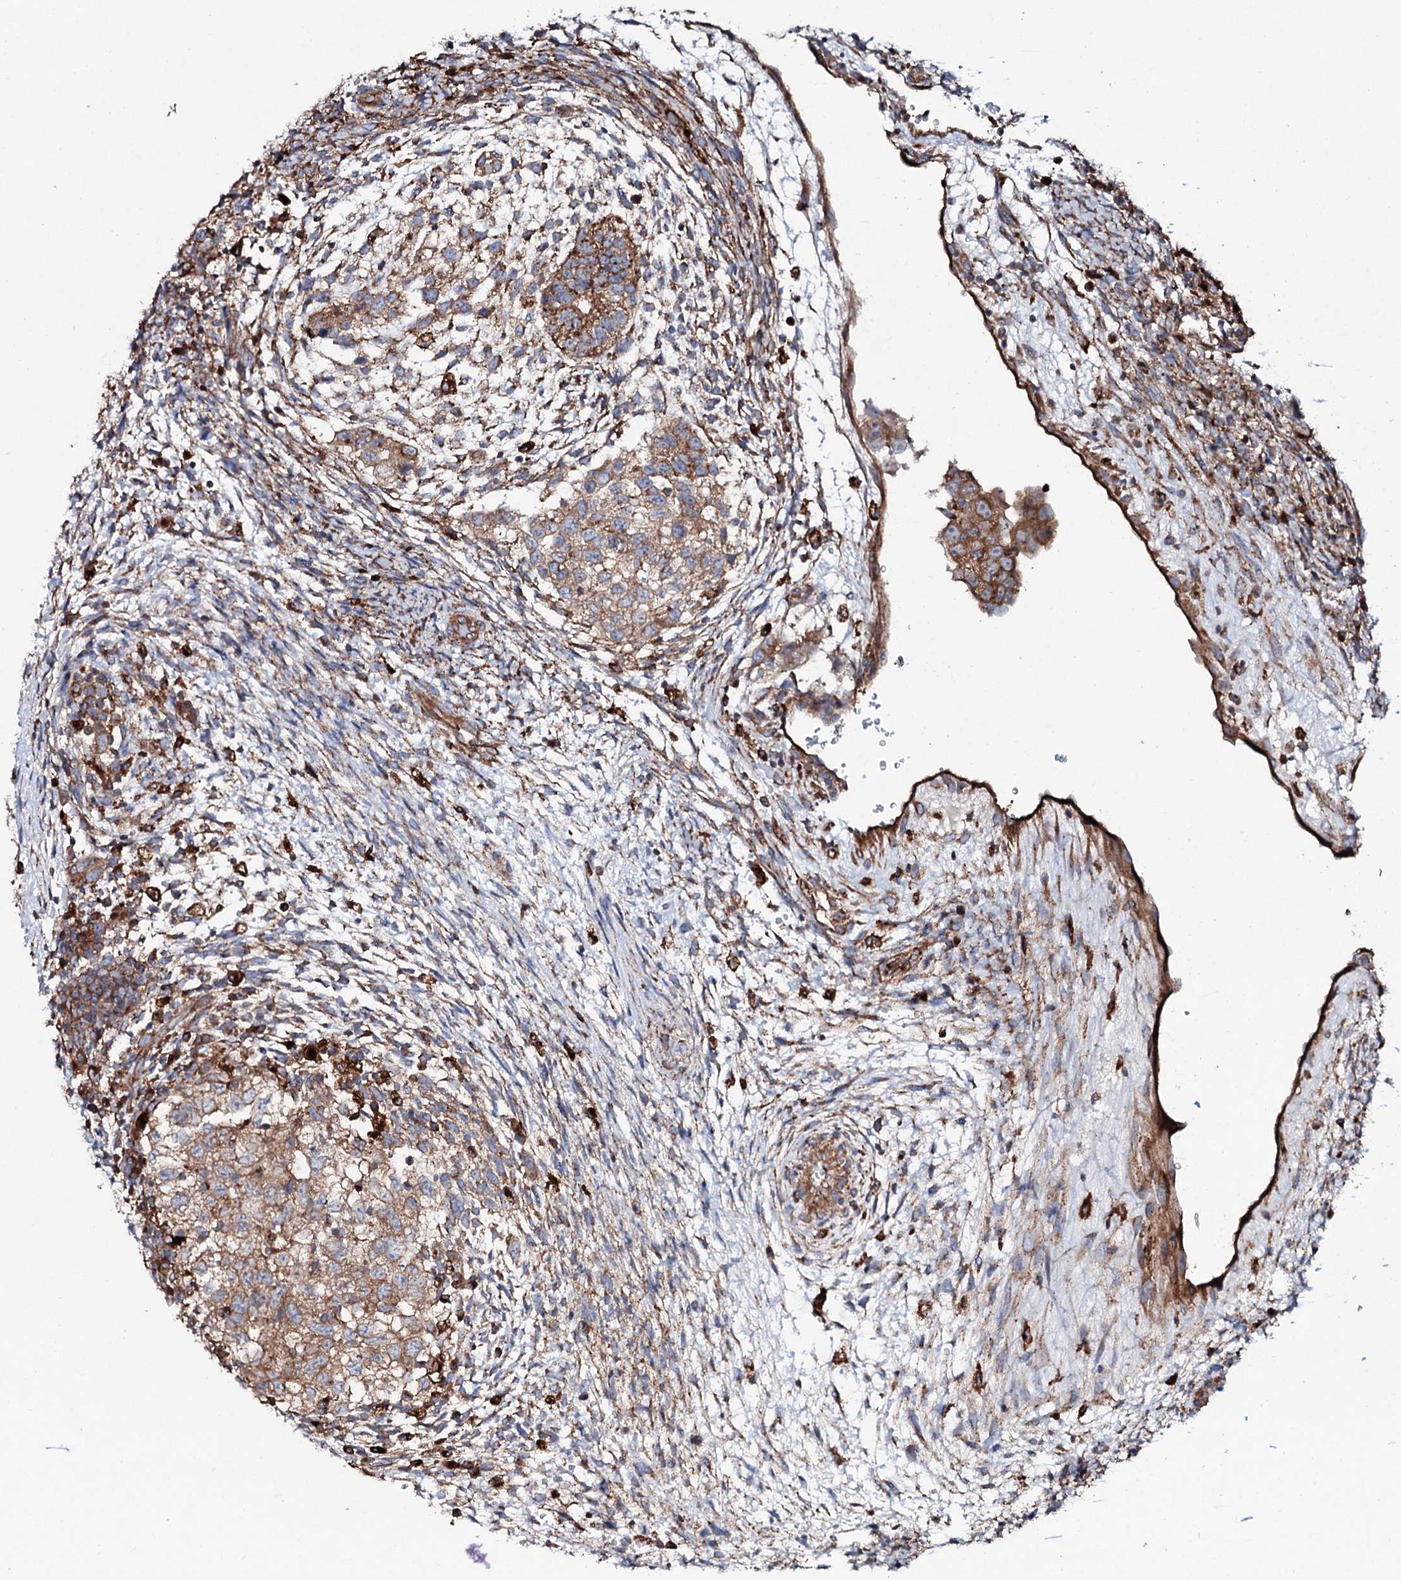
{"staining": {"intensity": "moderate", "quantity": ">75%", "location": "cytoplasmic/membranous"}, "tissue": "testis cancer", "cell_type": "Tumor cells", "image_type": "cancer", "snomed": [{"axis": "morphology", "description": "Carcinoma, Embryonal, NOS"}, {"axis": "topography", "description": "Testis"}], "caption": "Protein staining exhibits moderate cytoplasmic/membranous positivity in approximately >75% of tumor cells in embryonal carcinoma (testis).", "gene": "P2RX4", "patient": {"sex": "male", "age": 37}}